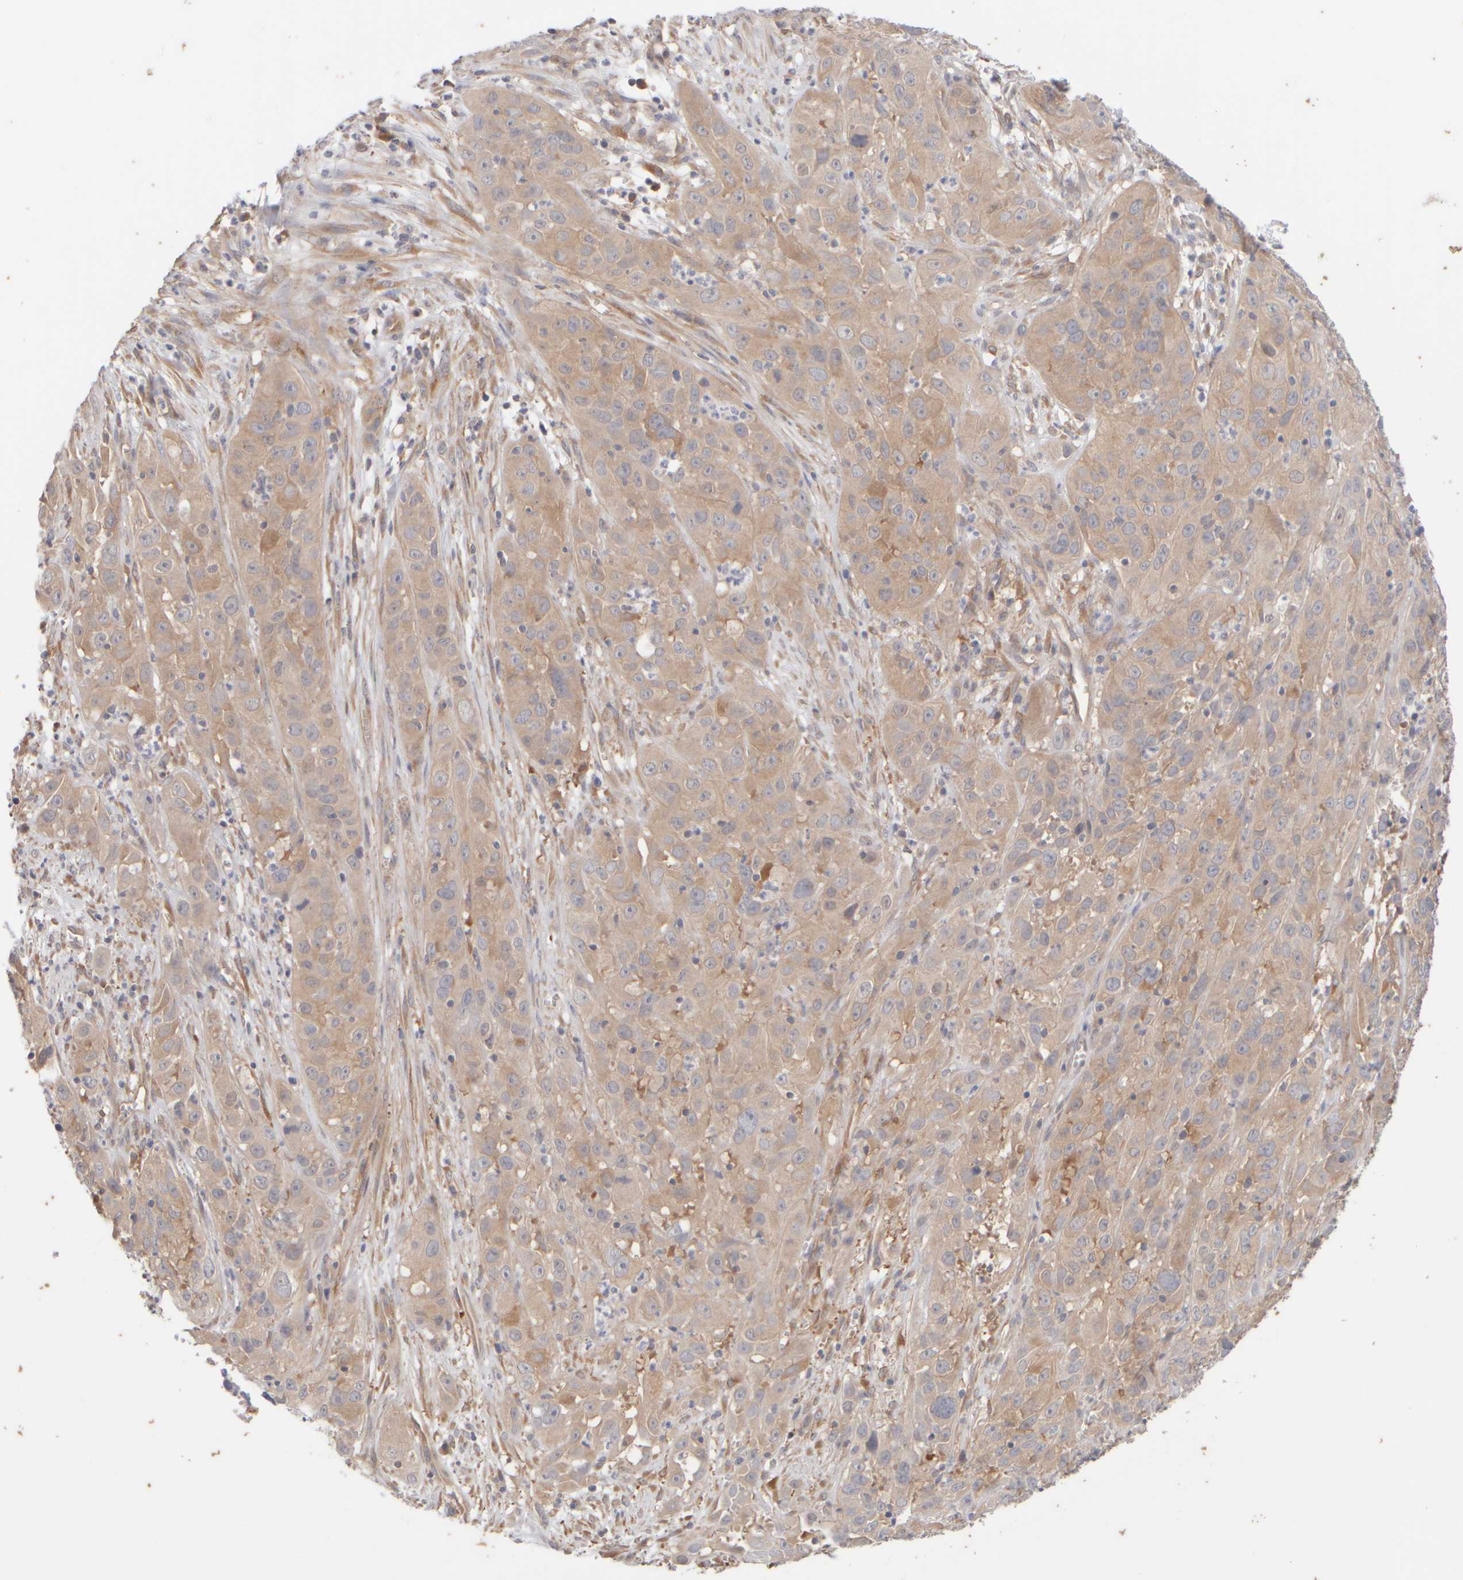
{"staining": {"intensity": "weak", "quantity": ">75%", "location": "cytoplasmic/membranous"}, "tissue": "cervical cancer", "cell_type": "Tumor cells", "image_type": "cancer", "snomed": [{"axis": "morphology", "description": "Squamous cell carcinoma, NOS"}, {"axis": "topography", "description": "Cervix"}], "caption": "Cervical squamous cell carcinoma tissue displays weak cytoplasmic/membranous positivity in about >75% of tumor cells, visualized by immunohistochemistry. The protein is shown in brown color, while the nuclei are stained blue.", "gene": "GOPC", "patient": {"sex": "female", "age": 32}}